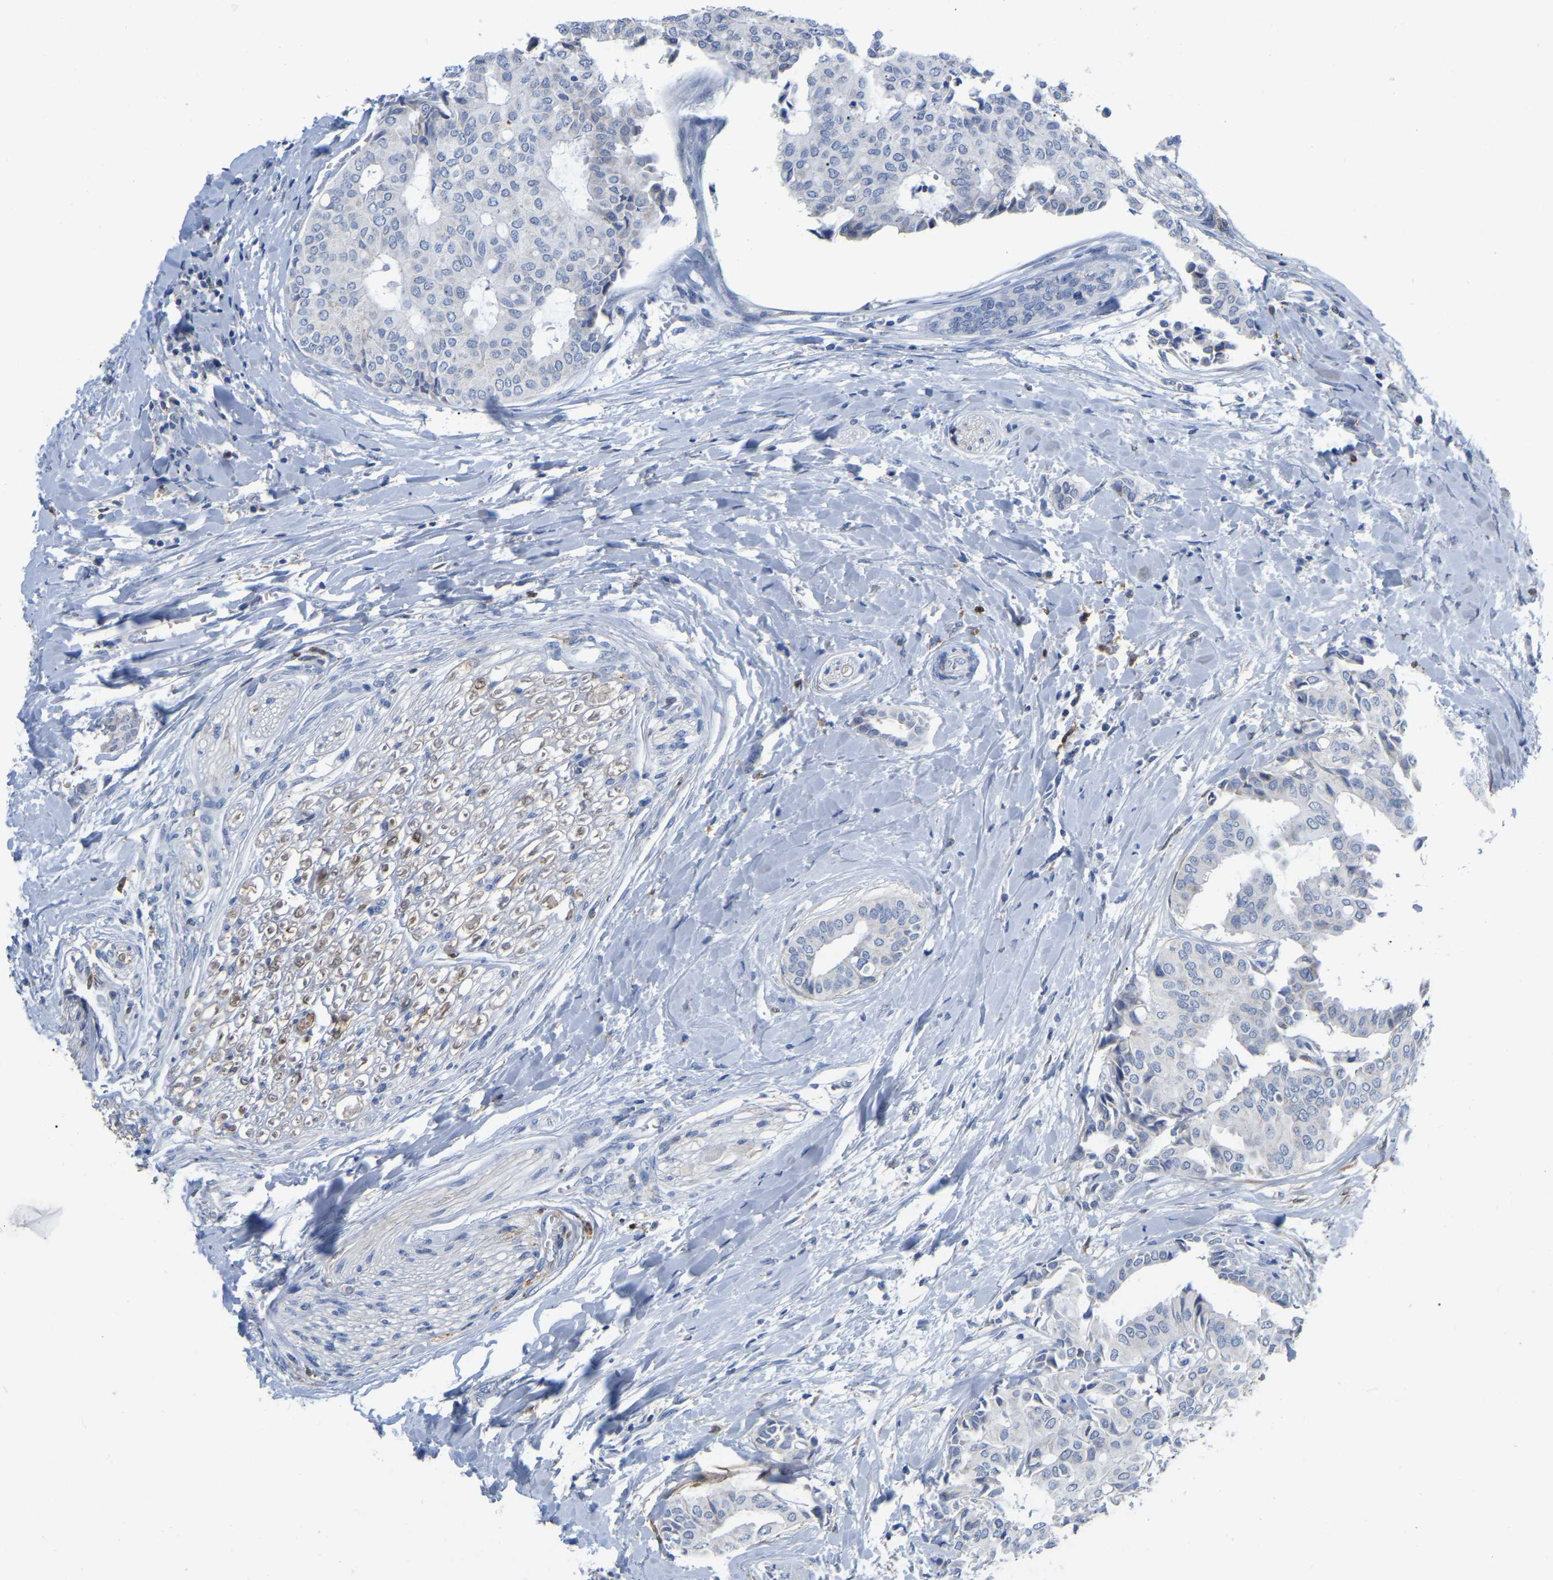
{"staining": {"intensity": "negative", "quantity": "none", "location": "none"}, "tissue": "head and neck cancer", "cell_type": "Tumor cells", "image_type": "cancer", "snomed": [{"axis": "morphology", "description": "Adenocarcinoma, NOS"}, {"axis": "topography", "description": "Salivary gland"}, {"axis": "topography", "description": "Head-Neck"}], "caption": "An immunohistochemistry (IHC) micrograph of head and neck cancer (adenocarcinoma) is shown. There is no staining in tumor cells of head and neck cancer (adenocarcinoma). (Stains: DAB (3,3'-diaminobenzidine) immunohistochemistry with hematoxylin counter stain, Microscopy: brightfield microscopy at high magnification).", "gene": "ULBP2", "patient": {"sex": "female", "age": 59}}